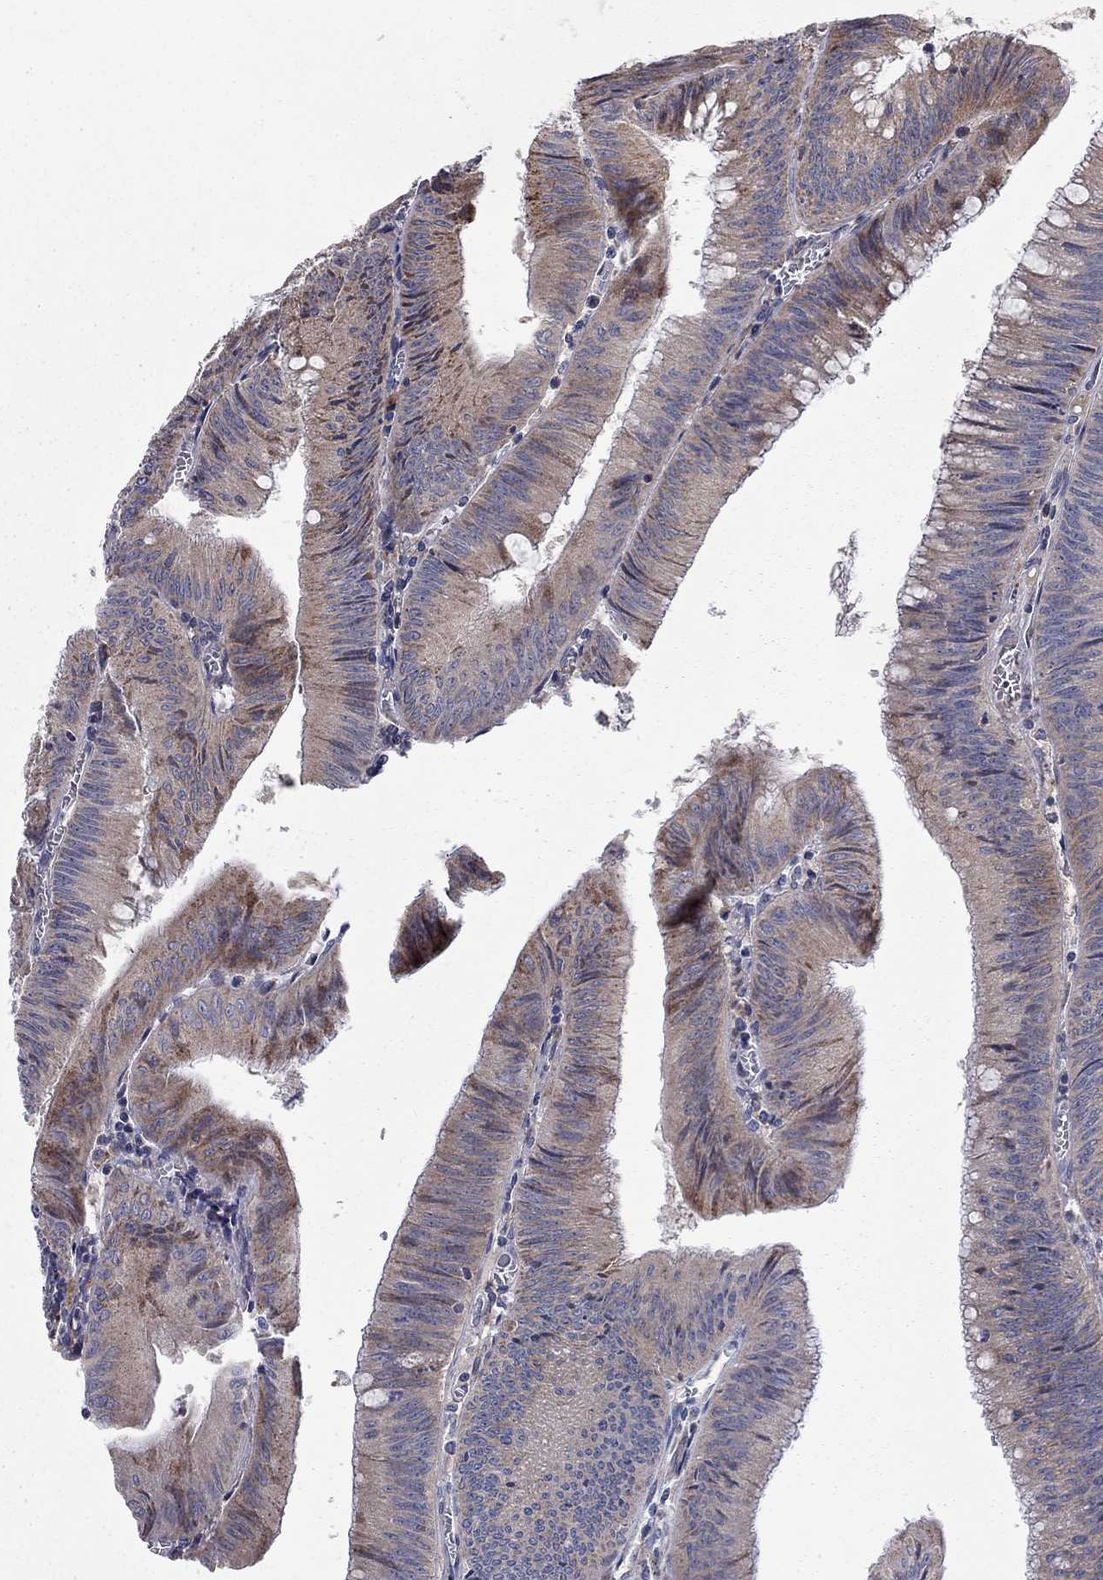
{"staining": {"intensity": "strong", "quantity": "<25%", "location": "cytoplasmic/membranous"}, "tissue": "colorectal cancer", "cell_type": "Tumor cells", "image_type": "cancer", "snomed": [{"axis": "morphology", "description": "Adenocarcinoma, NOS"}, {"axis": "topography", "description": "Rectum"}], "caption": "This image exhibits colorectal cancer stained with IHC to label a protein in brown. The cytoplasmic/membranous of tumor cells show strong positivity for the protein. Nuclei are counter-stained blue.", "gene": "KANSL1L", "patient": {"sex": "female", "age": 72}}